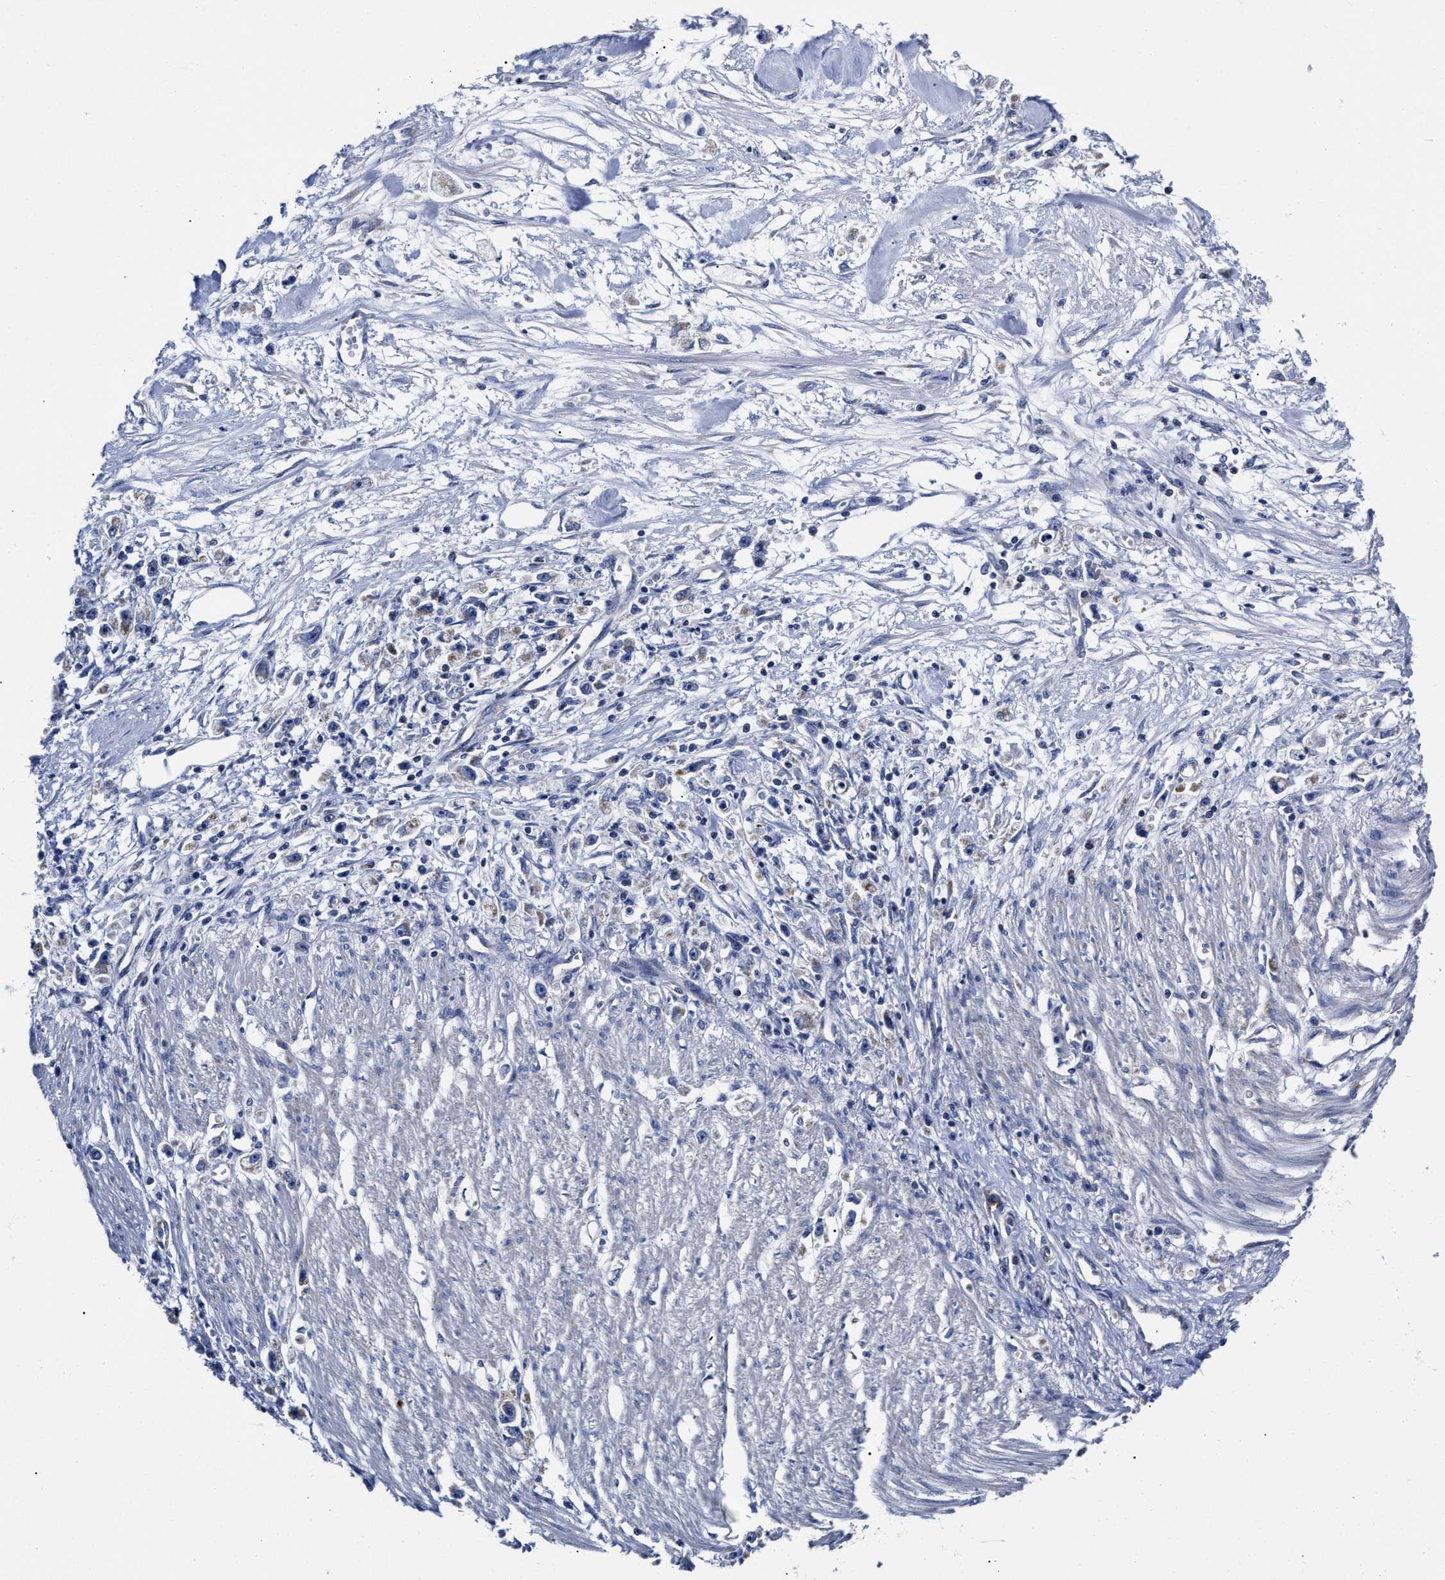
{"staining": {"intensity": "weak", "quantity": "<25%", "location": "cytoplasmic/membranous"}, "tissue": "stomach cancer", "cell_type": "Tumor cells", "image_type": "cancer", "snomed": [{"axis": "morphology", "description": "Adenocarcinoma, NOS"}, {"axis": "topography", "description": "Stomach"}], "caption": "Immunohistochemistry (IHC) of human stomach cancer (adenocarcinoma) displays no staining in tumor cells. (DAB immunohistochemistry (IHC) with hematoxylin counter stain).", "gene": "HINT2", "patient": {"sex": "female", "age": 59}}